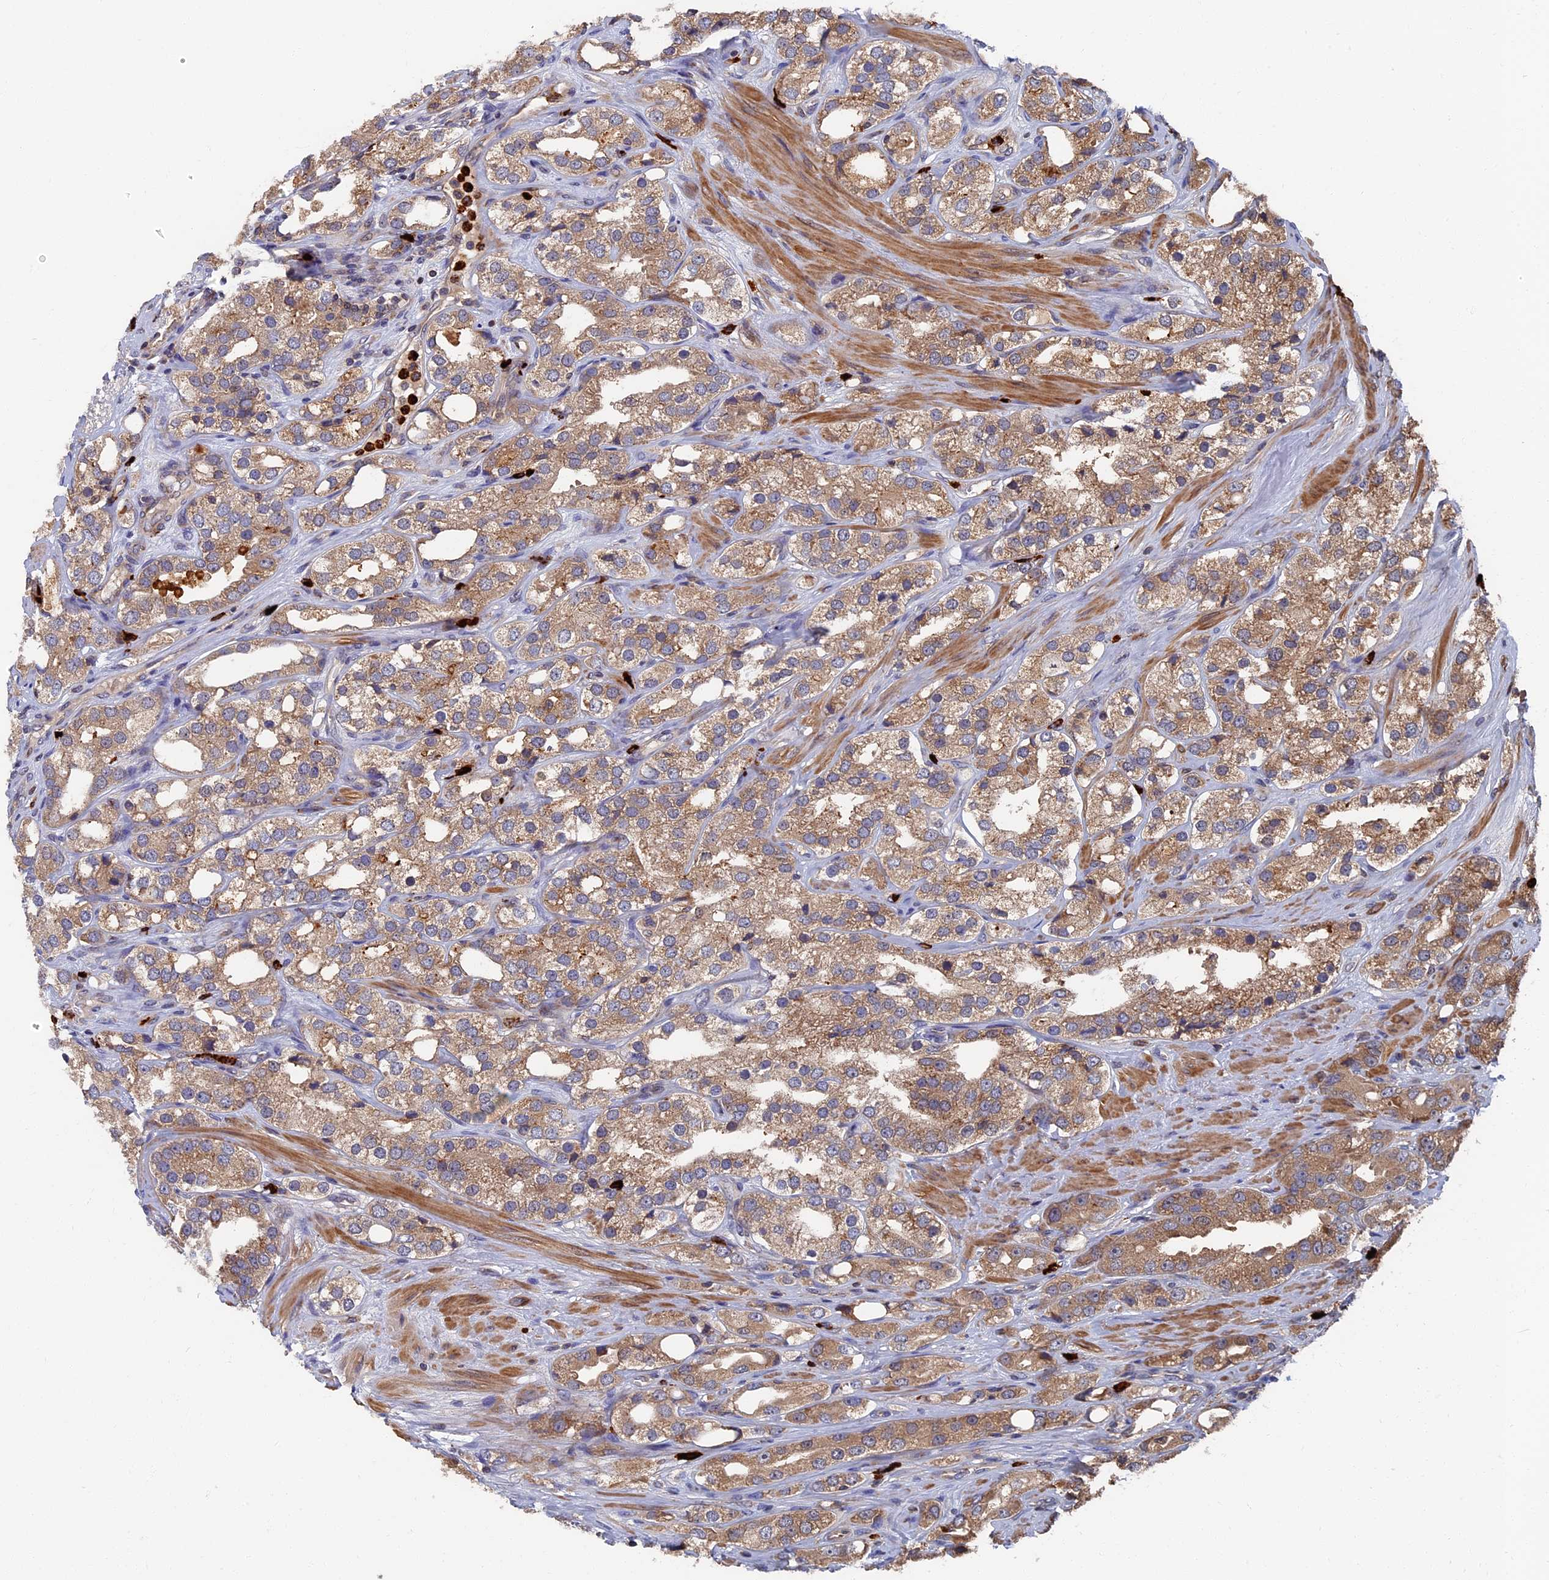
{"staining": {"intensity": "moderate", "quantity": ">75%", "location": "cytoplasmic/membranous"}, "tissue": "prostate cancer", "cell_type": "Tumor cells", "image_type": "cancer", "snomed": [{"axis": "morphology", "description": "Adenocarcinoma, NOS"}, {"axis": "topography", "description": "Prostate"}], "caption": "The histopathology image shows staining of prostate adenocarcinoma, revealing moderate cytoplasmic/membranous protein expression (brown color) within tumor cells.", "gene": "TNK2", "patient": {"sex": "male", "age": 79}}